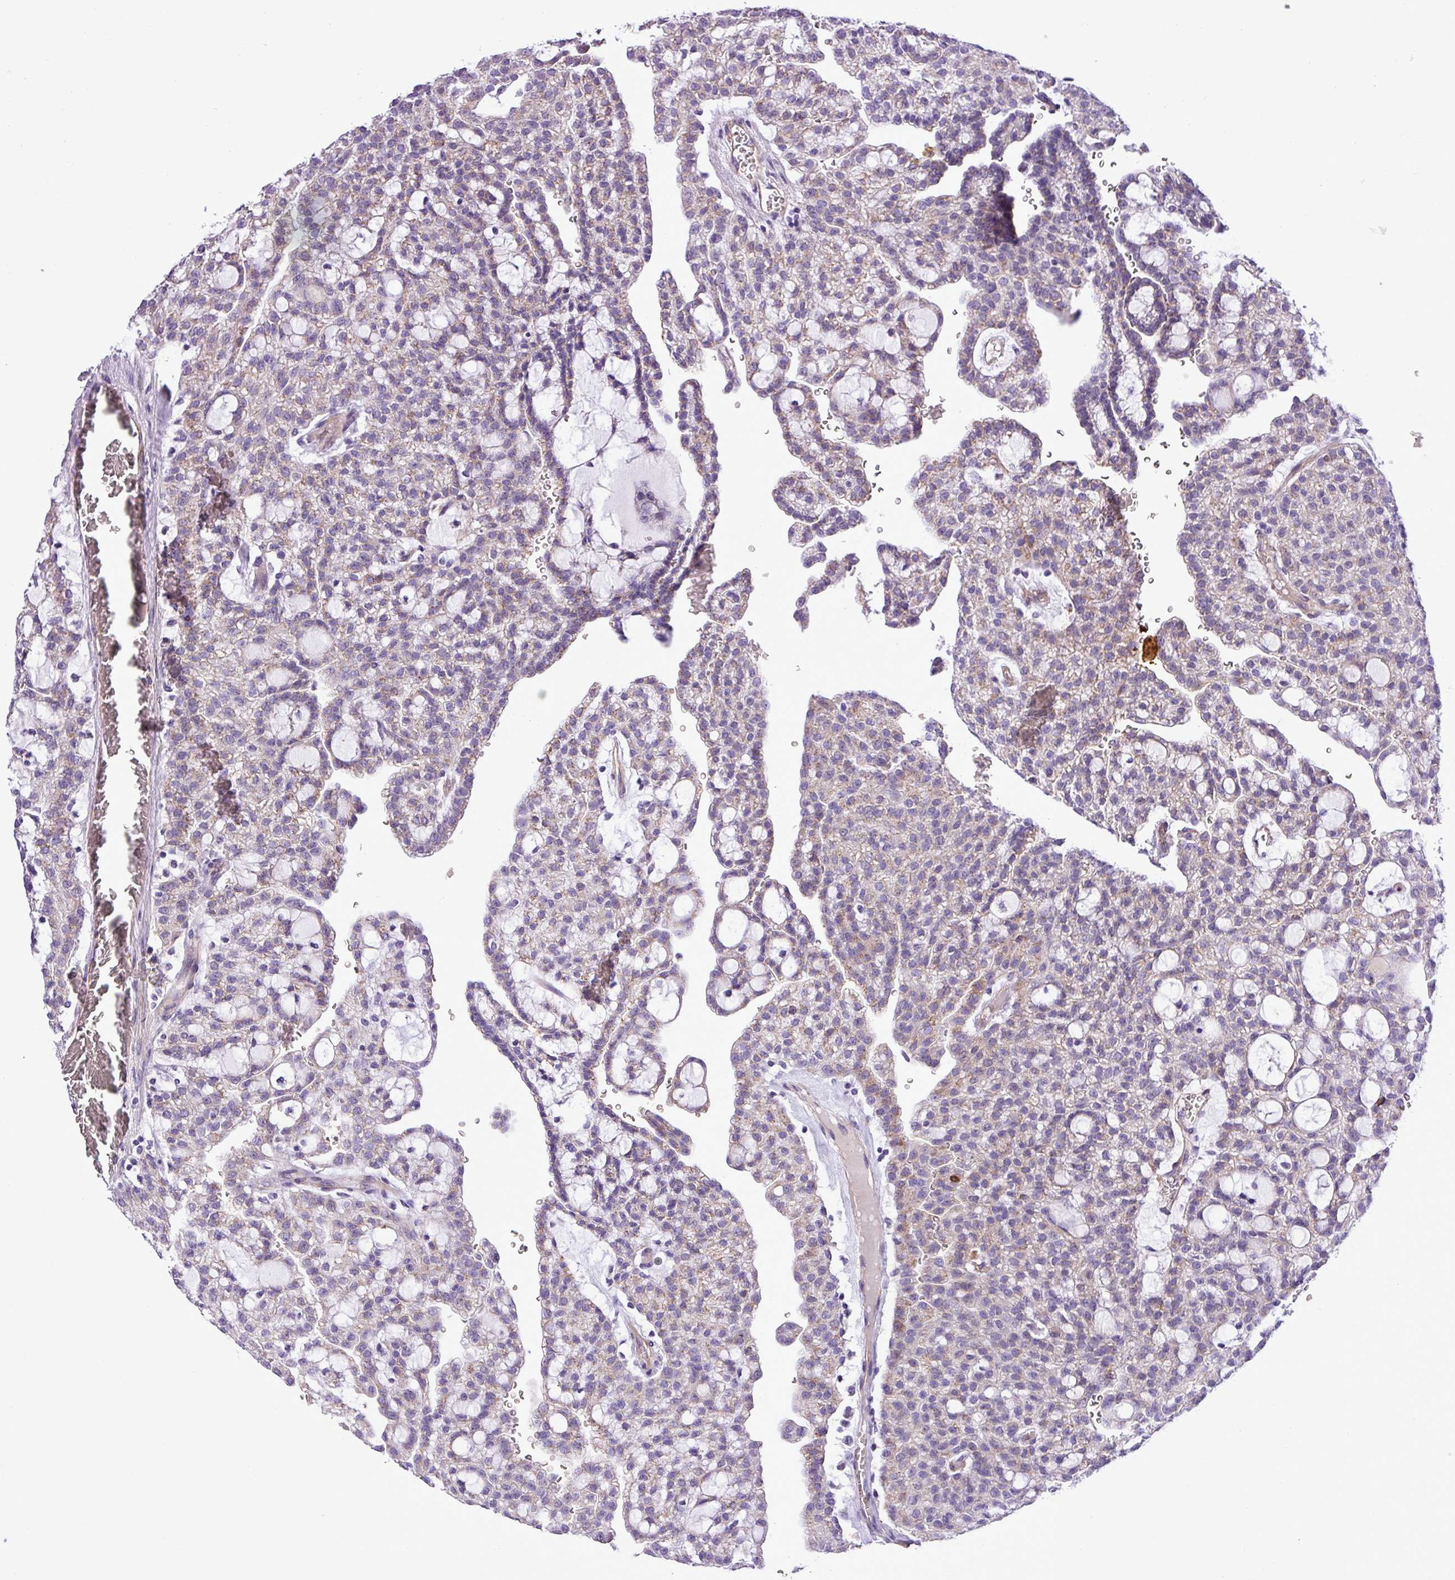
{"staining": {"intensity": "weak", "quantity": "<25%", "location": "cytoplasmic/membranous"}, "tissue": "renal cancer", "cell_type": "Tumor cells", "image_type": "cancer", "snomed": [{"axis": "morphology", "description": "Adenocarcinoma, NOS"}, {"axis": "topography", "description": "Kidney"}], "caption": "Tumor cells are negative for protein expression in human renal adenocarcinoma.", "gene": "C11orf91", "patient": {"sex": "male", "age": 63}}